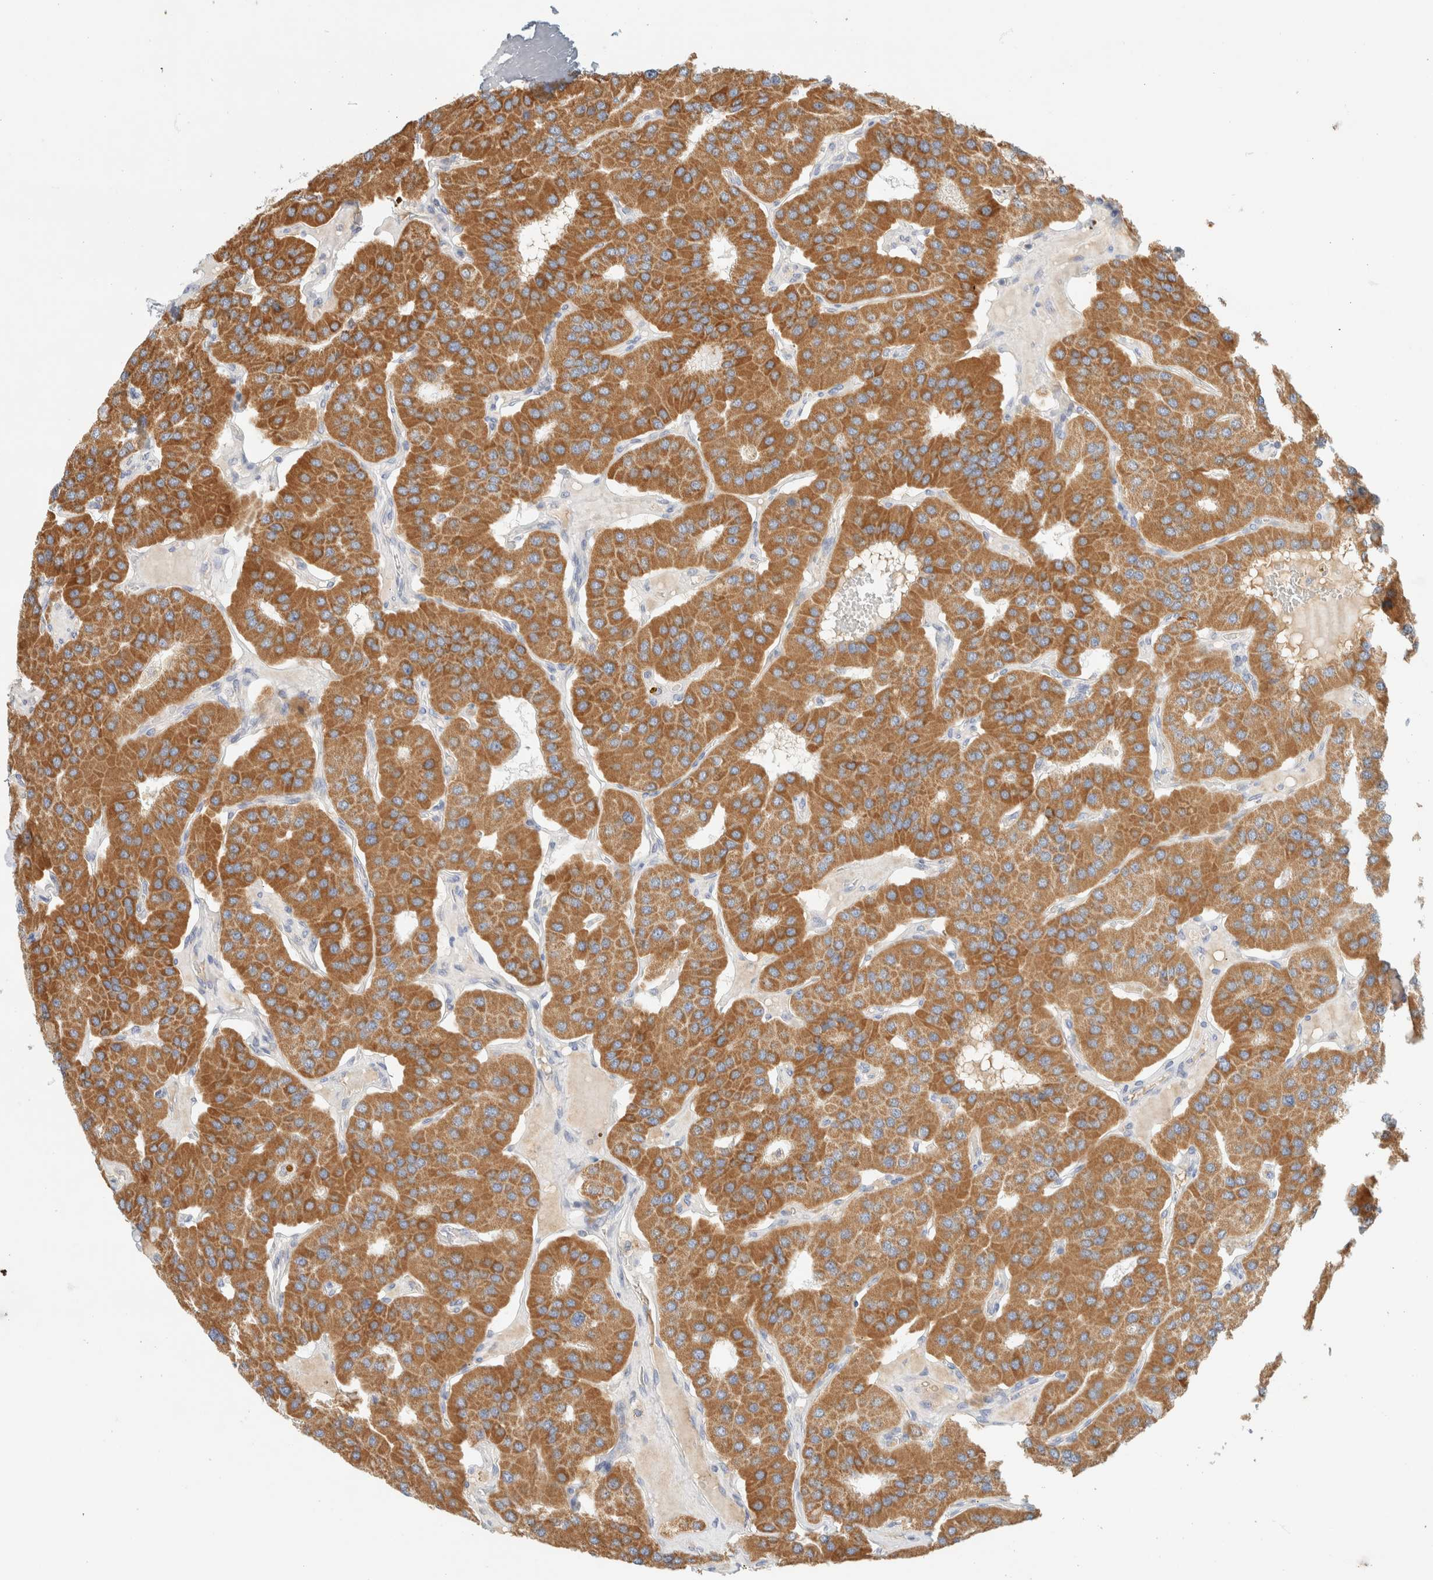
{"staining": {"intensity": "moderate", "quantity": ">75%", "location": "cytoplasmic/membranous"}, "tissue": "parathyroid gland", "cell_type": "Glandular cells", "image_type": "normal", "snomed": [{"axis": "morphology", "description": "Normal tissue, NOS"}, {"axis": "morphology", "description": "Adenoma, NOS"}, {"axis": "topography", "description": "Parathyroid gland"}], "caption": "Human parathyroid gland stained with a brown dye exhibits moderate cytoplasmic/membranous positive expression in approximately >75% of glandular cells.", "gene": "HDHD3", "patient": {"sex": "female", "age": 86}}